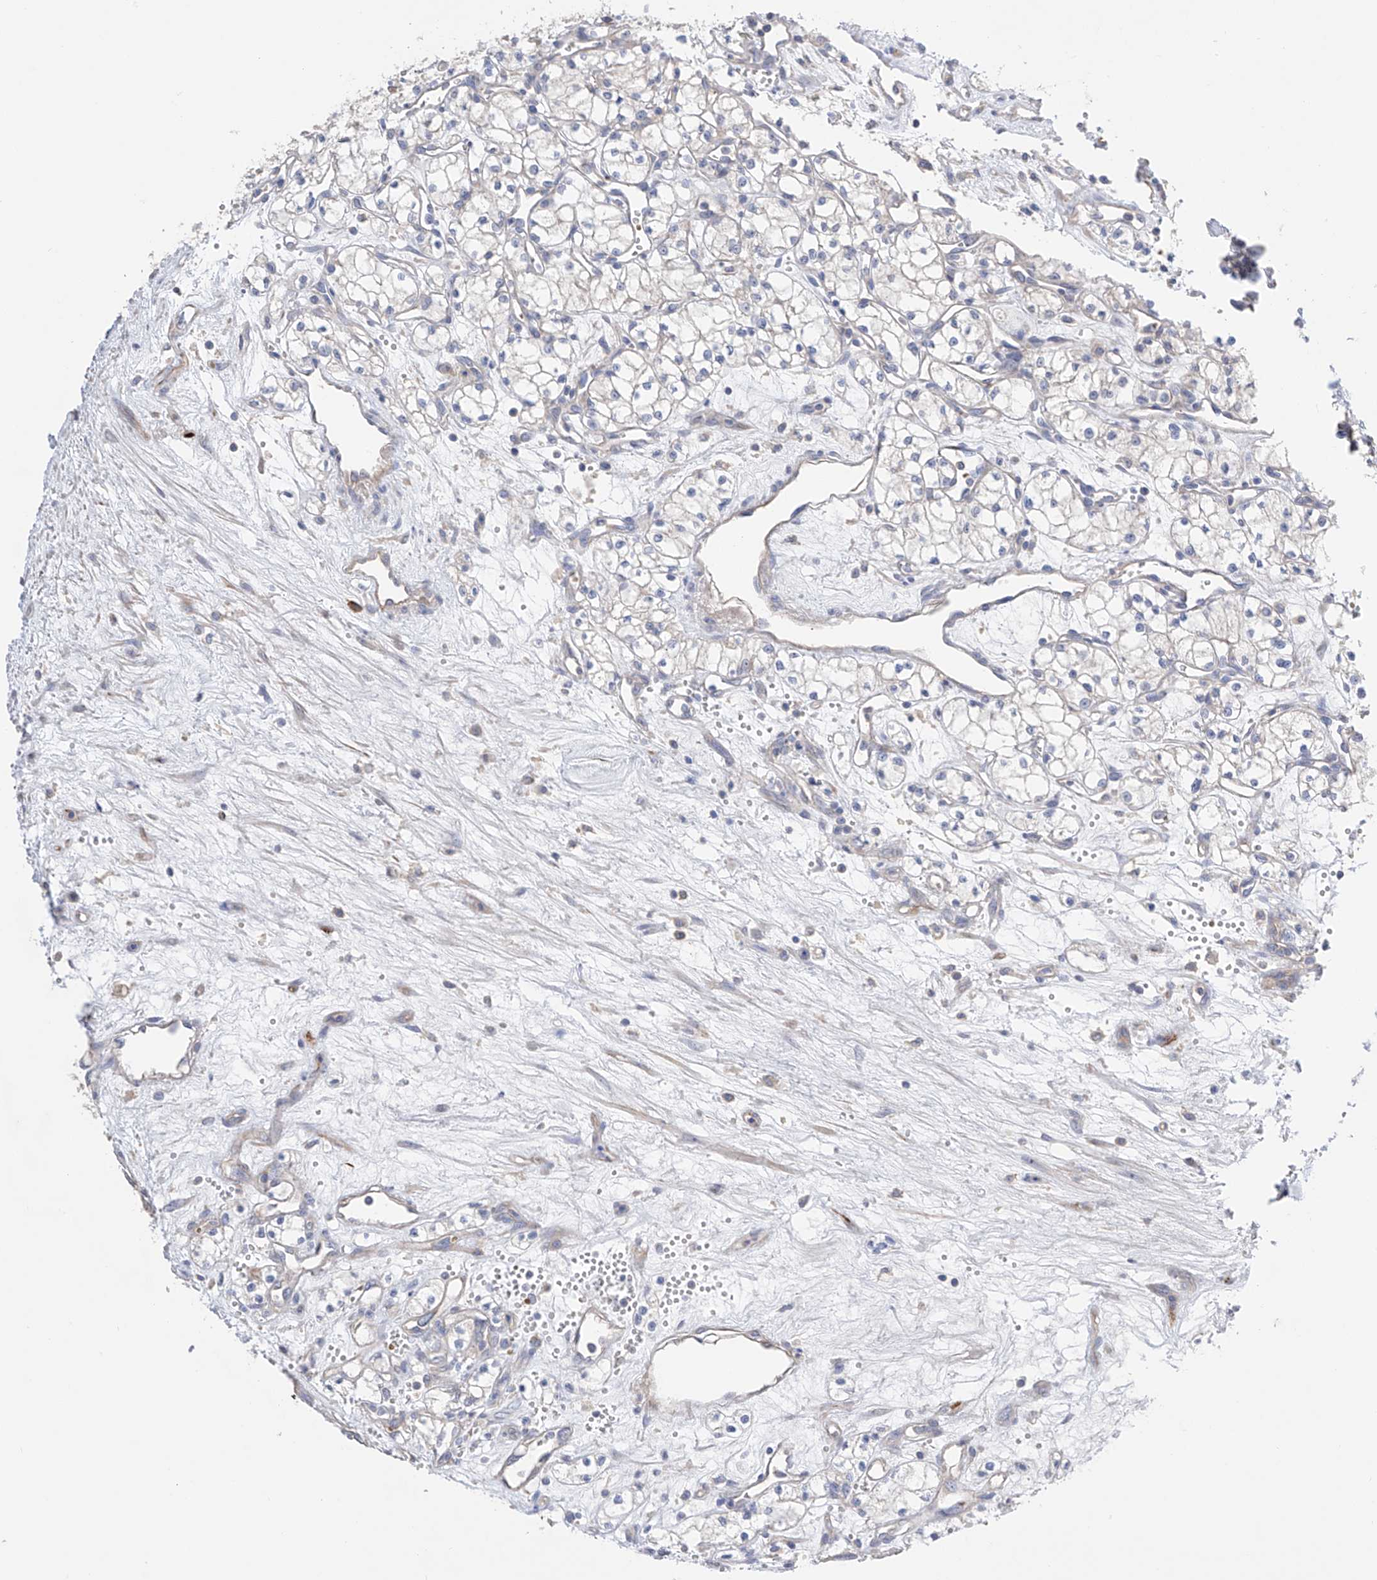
{"staining": {"intensity": "negative", "quantity": "none", "location": "none"}, "tissue": "renal cancer", "cell_type": "Tumor cells", "image_type": "cancer", "snomed": [{"axis": "morphology", "description": "Adenocarcinoma, NOS"}, {"axis": "topography", "description": "Kidney"}], "caption": "A photomicrograph of human renal cancer is negative for staining in tumor cells.", "gene": "NFATC4", "patient": {"sex": "male", "age": 59}}